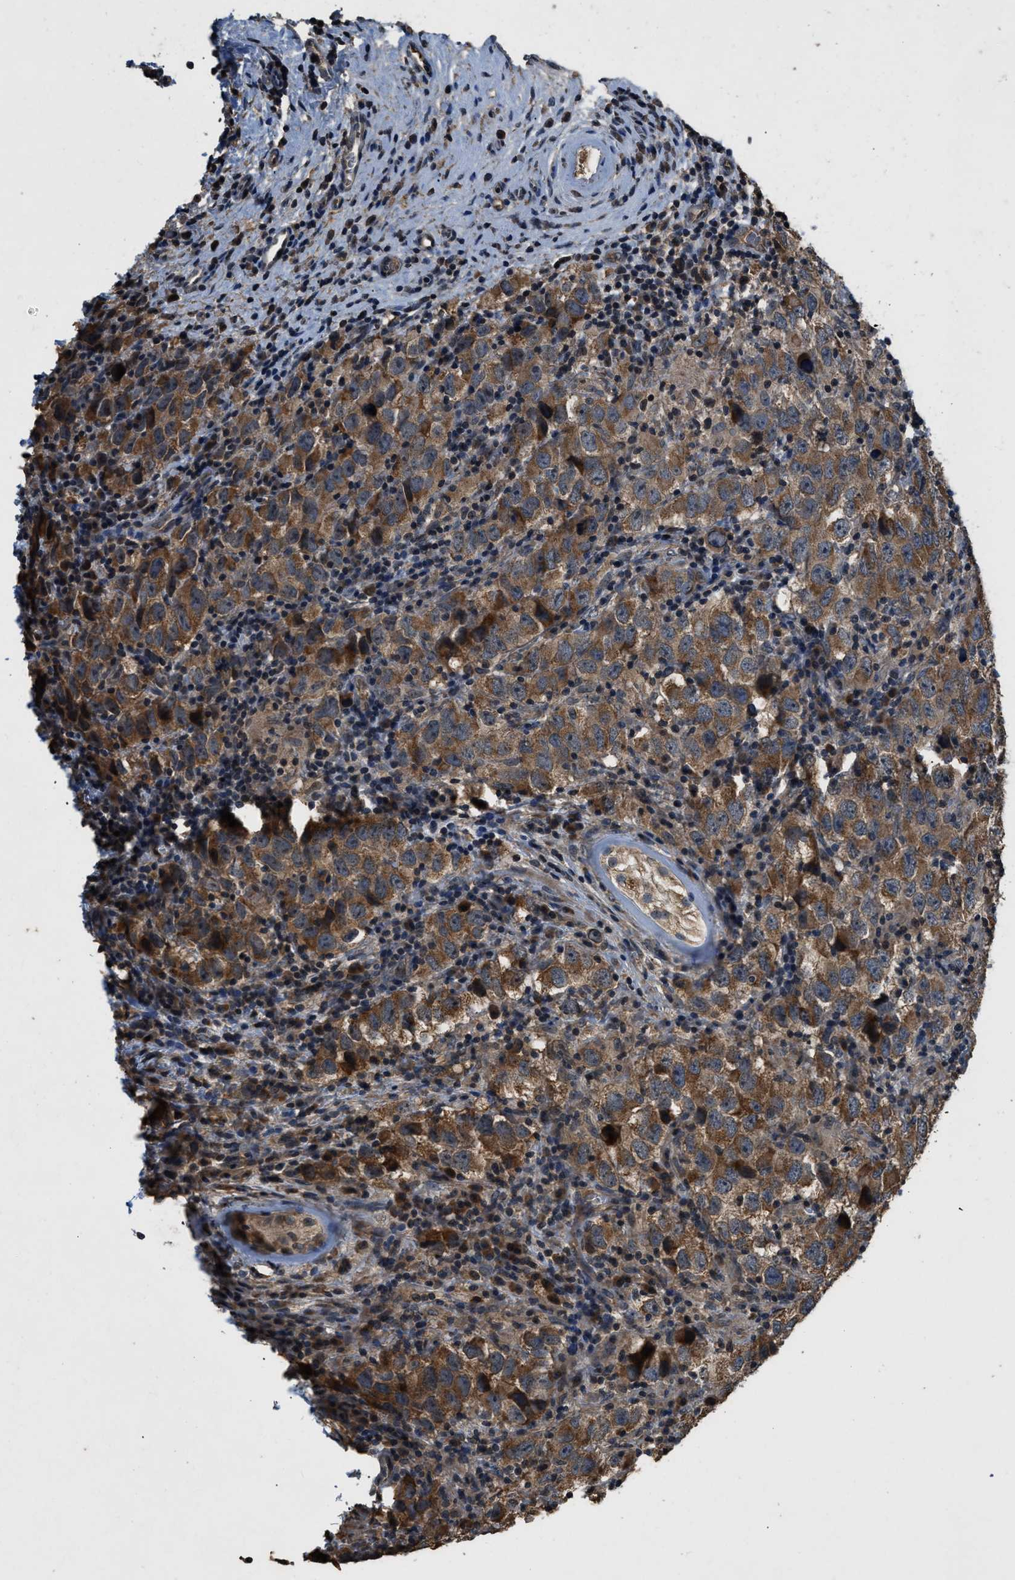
{"staining": {"intensity": "moderate", "quantity": ">75%", "location": "cytoplasmic/membranous"}, "tissue": "testis cancer", "cell_type": "Tumor cells", "image_type": "cancer", "snomed": [{"axis": "morphology", "description": "Carcinoma, Embryonal, NOS"}, {"axis": "topography", "description": "Testis"}], "caption": "Protein staining demonstrates moderate cytoplasmic/membranous expression in approximately >75% of tumor cells in testis cancer.", "gene": "DENND6B", "patient": {"sex": "male", "age": 21}}